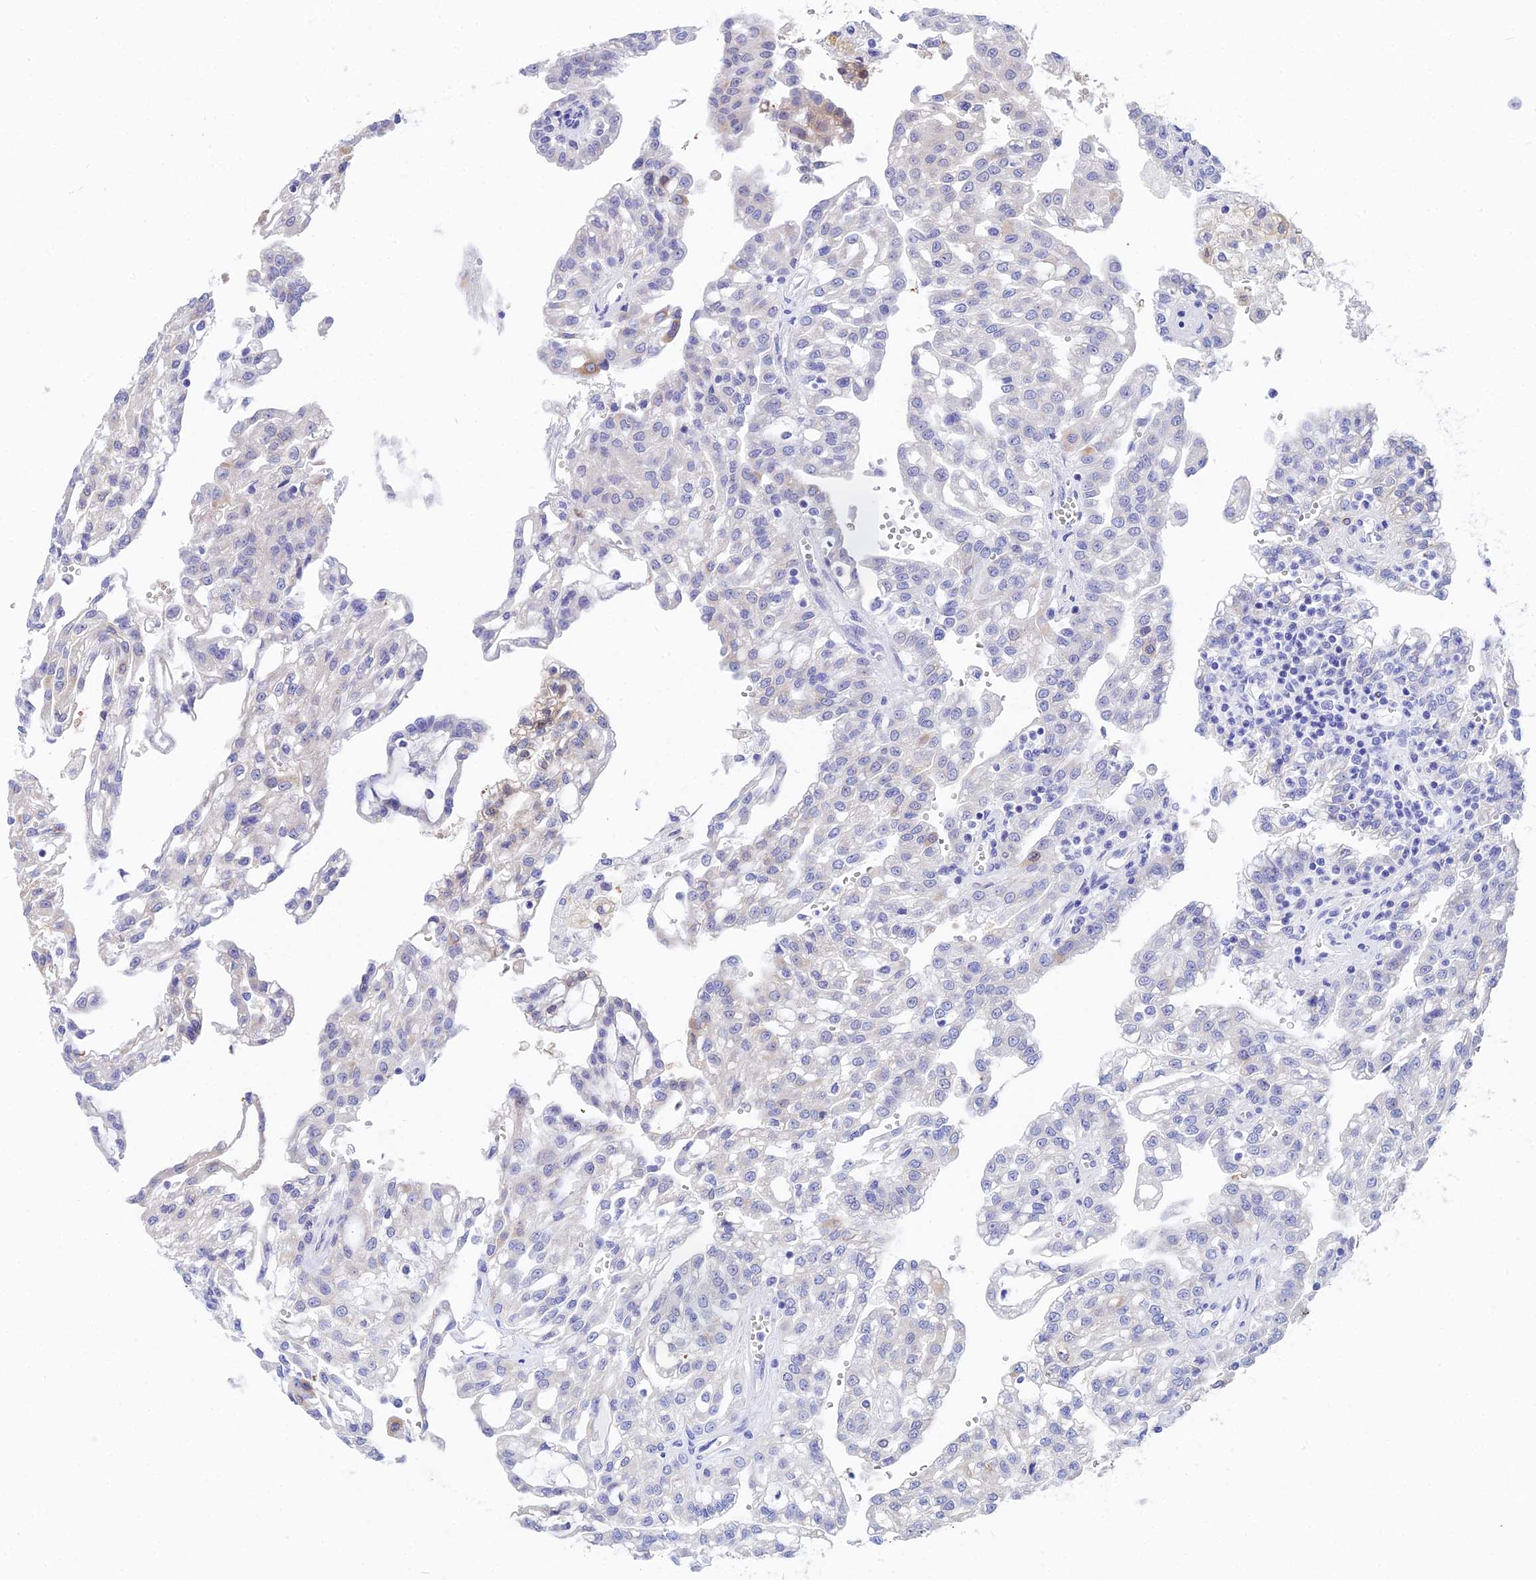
{"staining": {"intensity": "negative", "quantity": "none", "location": "none"}, "tissue": "renal cancer", "cell_type": "Tumor cells", "image_type": "cancer", "snomed": [{"axis": "morphology", "description": "Adenocarcinoma, NOS"}, {"axis": "topography", "description": "Kidney"}], "caption": "Image shows no significant protein positivity in tumor cells of renal cancer.", "gene": "CEP41", "patient": {"sex": "male", "age": 63}}